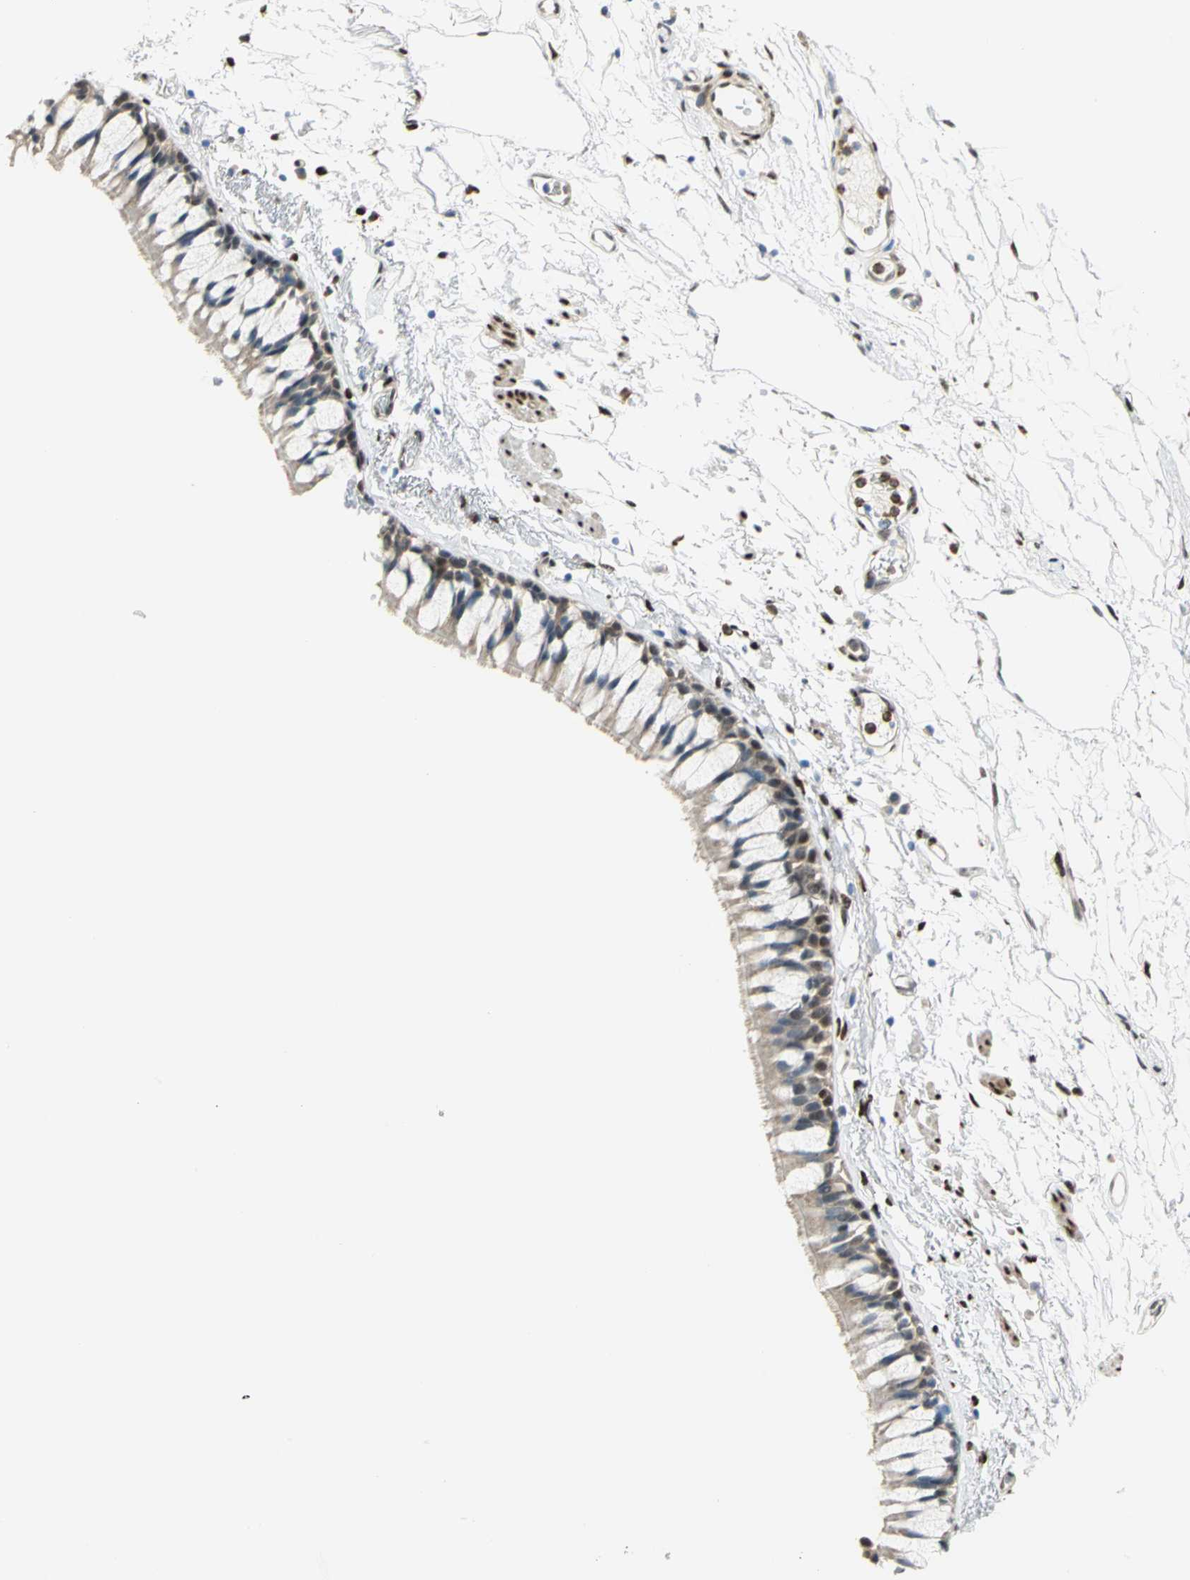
{"staining": {"intensity": "weak", "quantity": ">75%", "location": "cytoplasmic/membranous,nuclear"}, "tissue": "bronchus", "cell_type": "Respiratory epithelial cells", "image_type": "normal", "snomed": [{"axis": "morphology", "description": "Normal tissue, NOS"}, {"axis": "topography", "description": "Bronchus"}], "caption": "This histopathology image demonstrates normal bronchus stained with immunohistochemistry to label a protein in brown. The cytoplasmic/membranous,nuclear of respiratory epithelial cells show weak positivity for the protein. Nuclei are counter-stained blue.", "gene": "RBFOX2", "patient": {"sex": "female", "age": 73}}